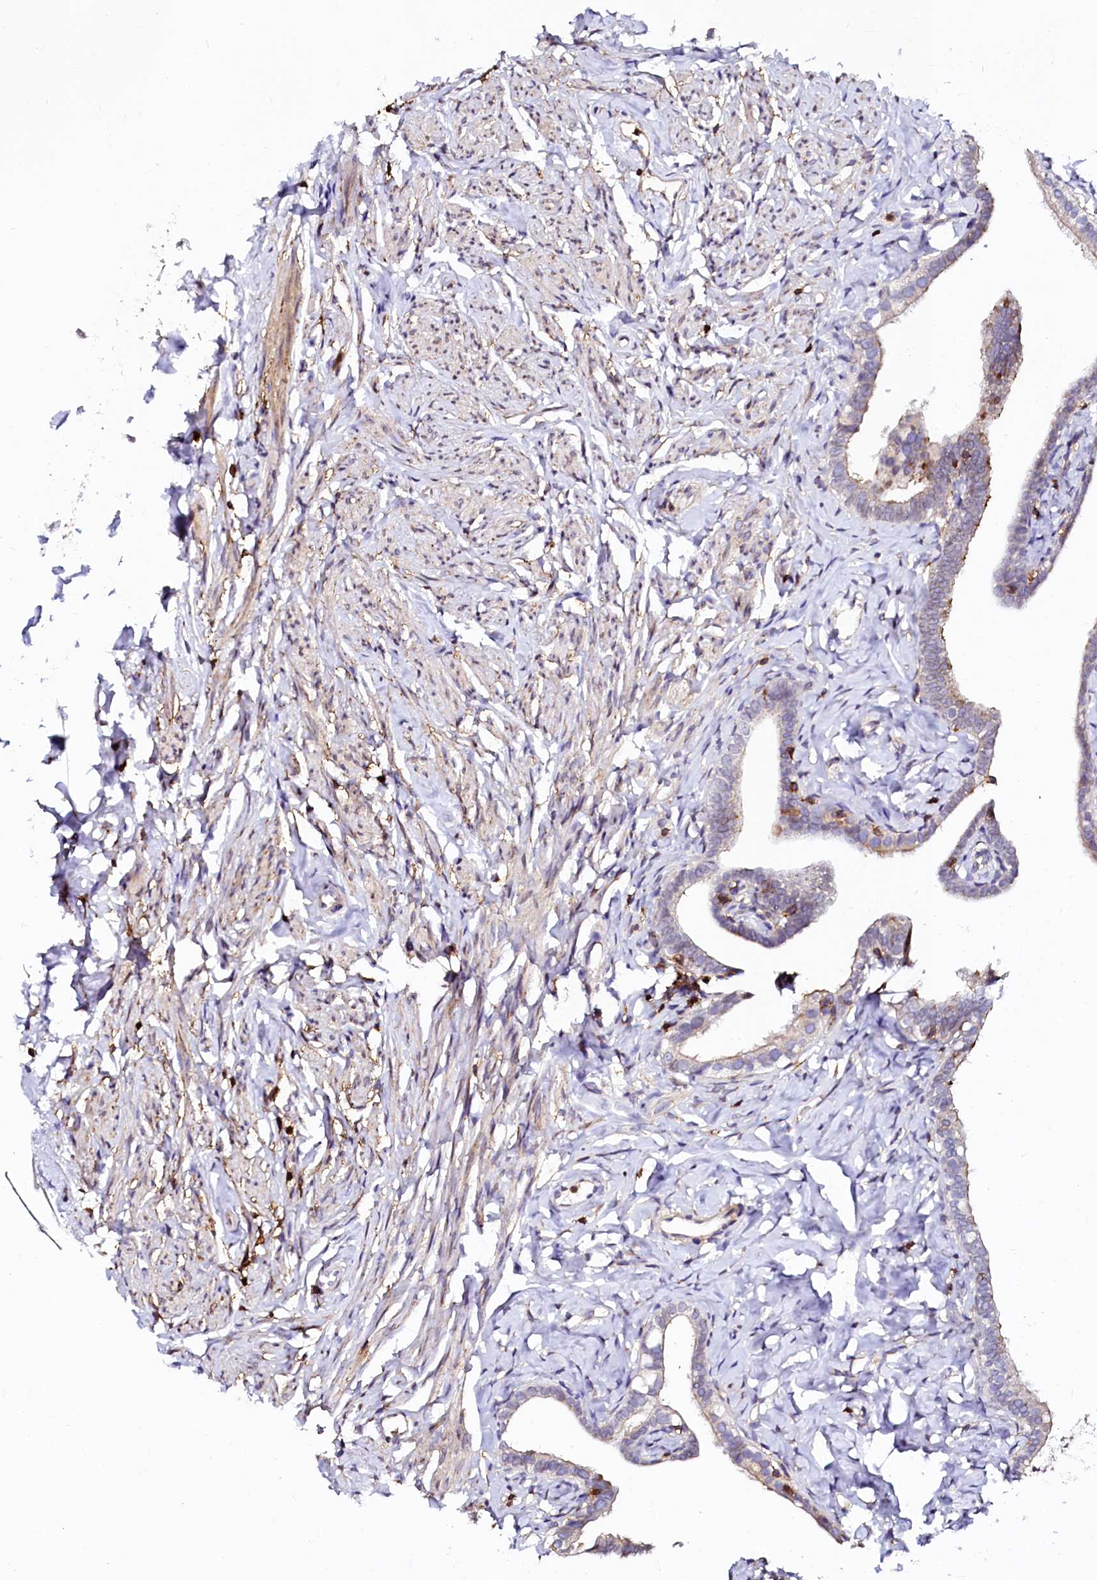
{"staining": {"intensity": "weak", "quantity": "<25%", "location": "cytoplasmic/membranous"}, "tissue": "fallopian tube", "cell_type": "Glandular cells", "image_type": "normal", "snomed": [{"axis": "morphology", "description": "Normal tissue, NOS"}, {"axis": "topography", "description": "Fallopian tube"}], "caption": "Glandular cells show no significant staining in unremarkable fallopian tube.", "gene": "AAAS", "patient": {"sex": "female", "age": 66}}